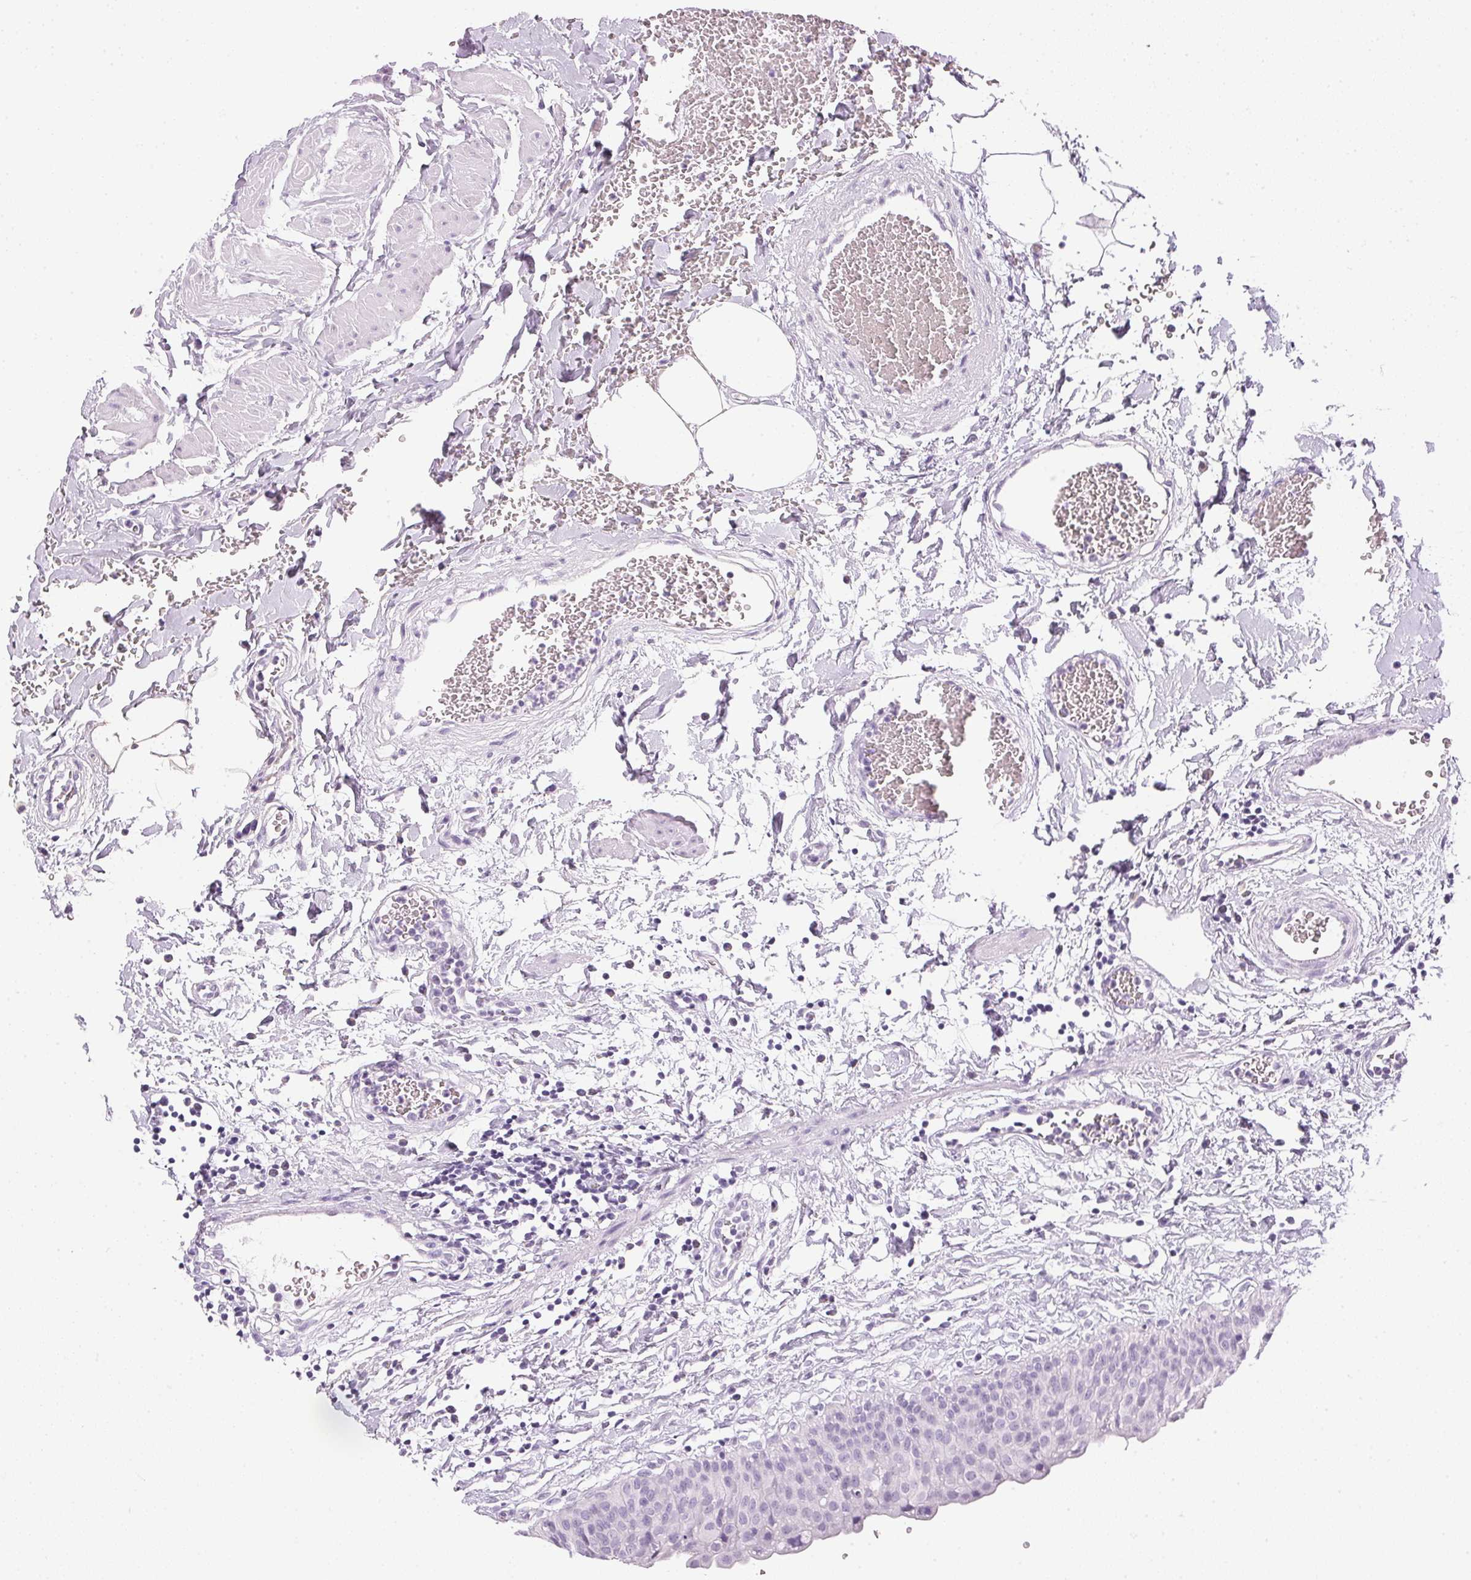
{"staining": {"intensity": "negative", "quantity": "none", "location": "none"}, "tissue": "urinary bladder", "cell_type": "Urothelial cells", "image_type": "normal", "snomed": [{"axis": "morphology", "description": "Normal tissue, NOS"}, {"axis": "topography", "description": "Urinary bladder"}], "caption": "High power microscopy histopathology image of an immunohistochemistry image of unremarkable urinary bladder, revealing no significant staining in urothelial cells. Nuclei are stained in blue.", "gene": "IGFBP1", "patient": {"sex": "male", "age": 55}}